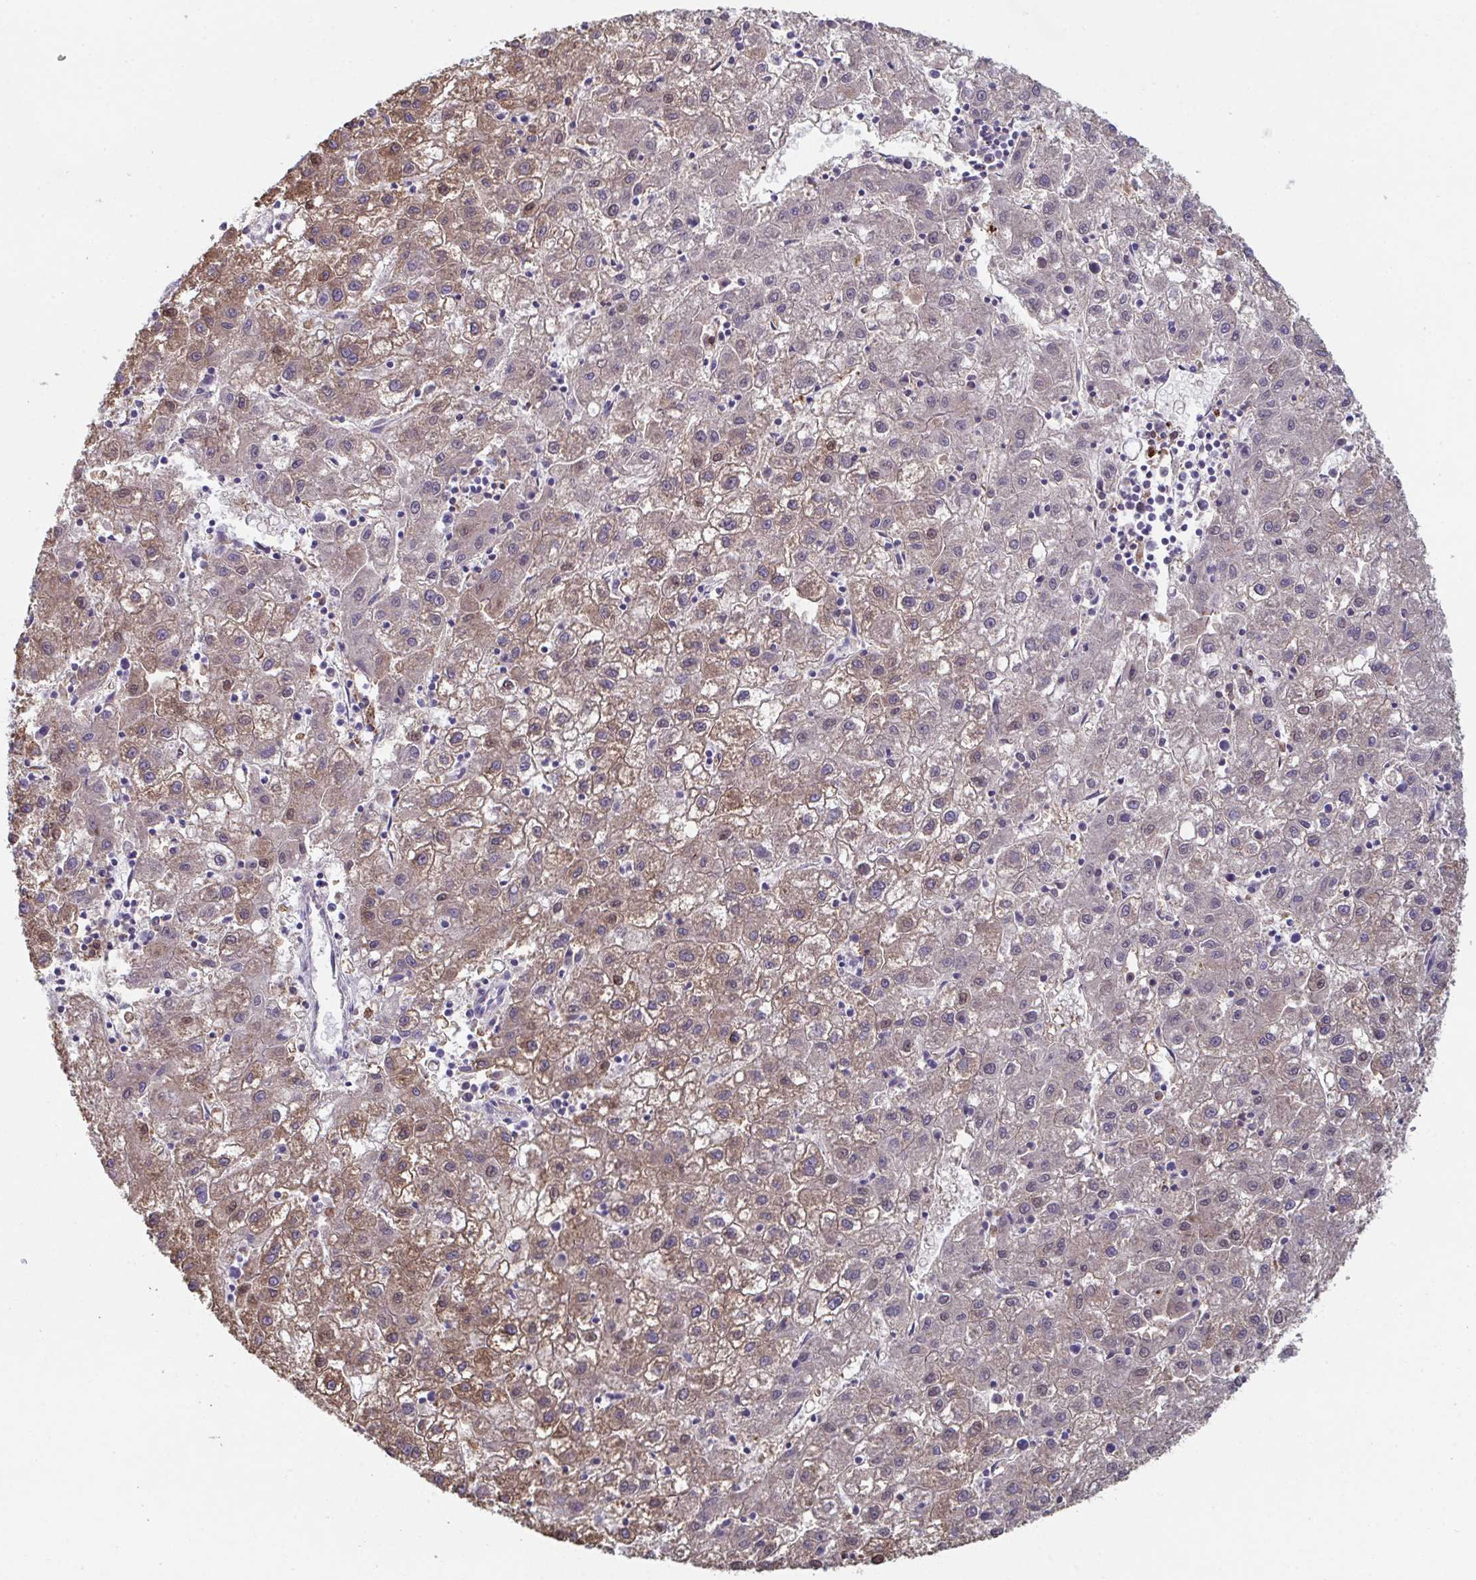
{"staining": {"intensity": "moderate", "quantity": ">75%", "location": "cytoplasmic/membranous,nuclear"}, "tissue": "liver cancer", "cell_type": "Tumor cells", "image_type": "cancer", "snomed": [{"axis": "morphology", "description": "Carcinoma, Hepatocellular, NOS"}, {"axis": "topography", "description": "Liver"}], "caption": "Tumor cells reveal medium levels of moderate cytoplasmic/membranous and nuclear expression in about >75% of cells in liver cancer. The staining is performed using DAB brown chromogen to label protein expression. The nuclei are counter-stained blue using hematoxylin.", "gene": "ADAM21", "patient": {"sex": "male", "age": 72}}